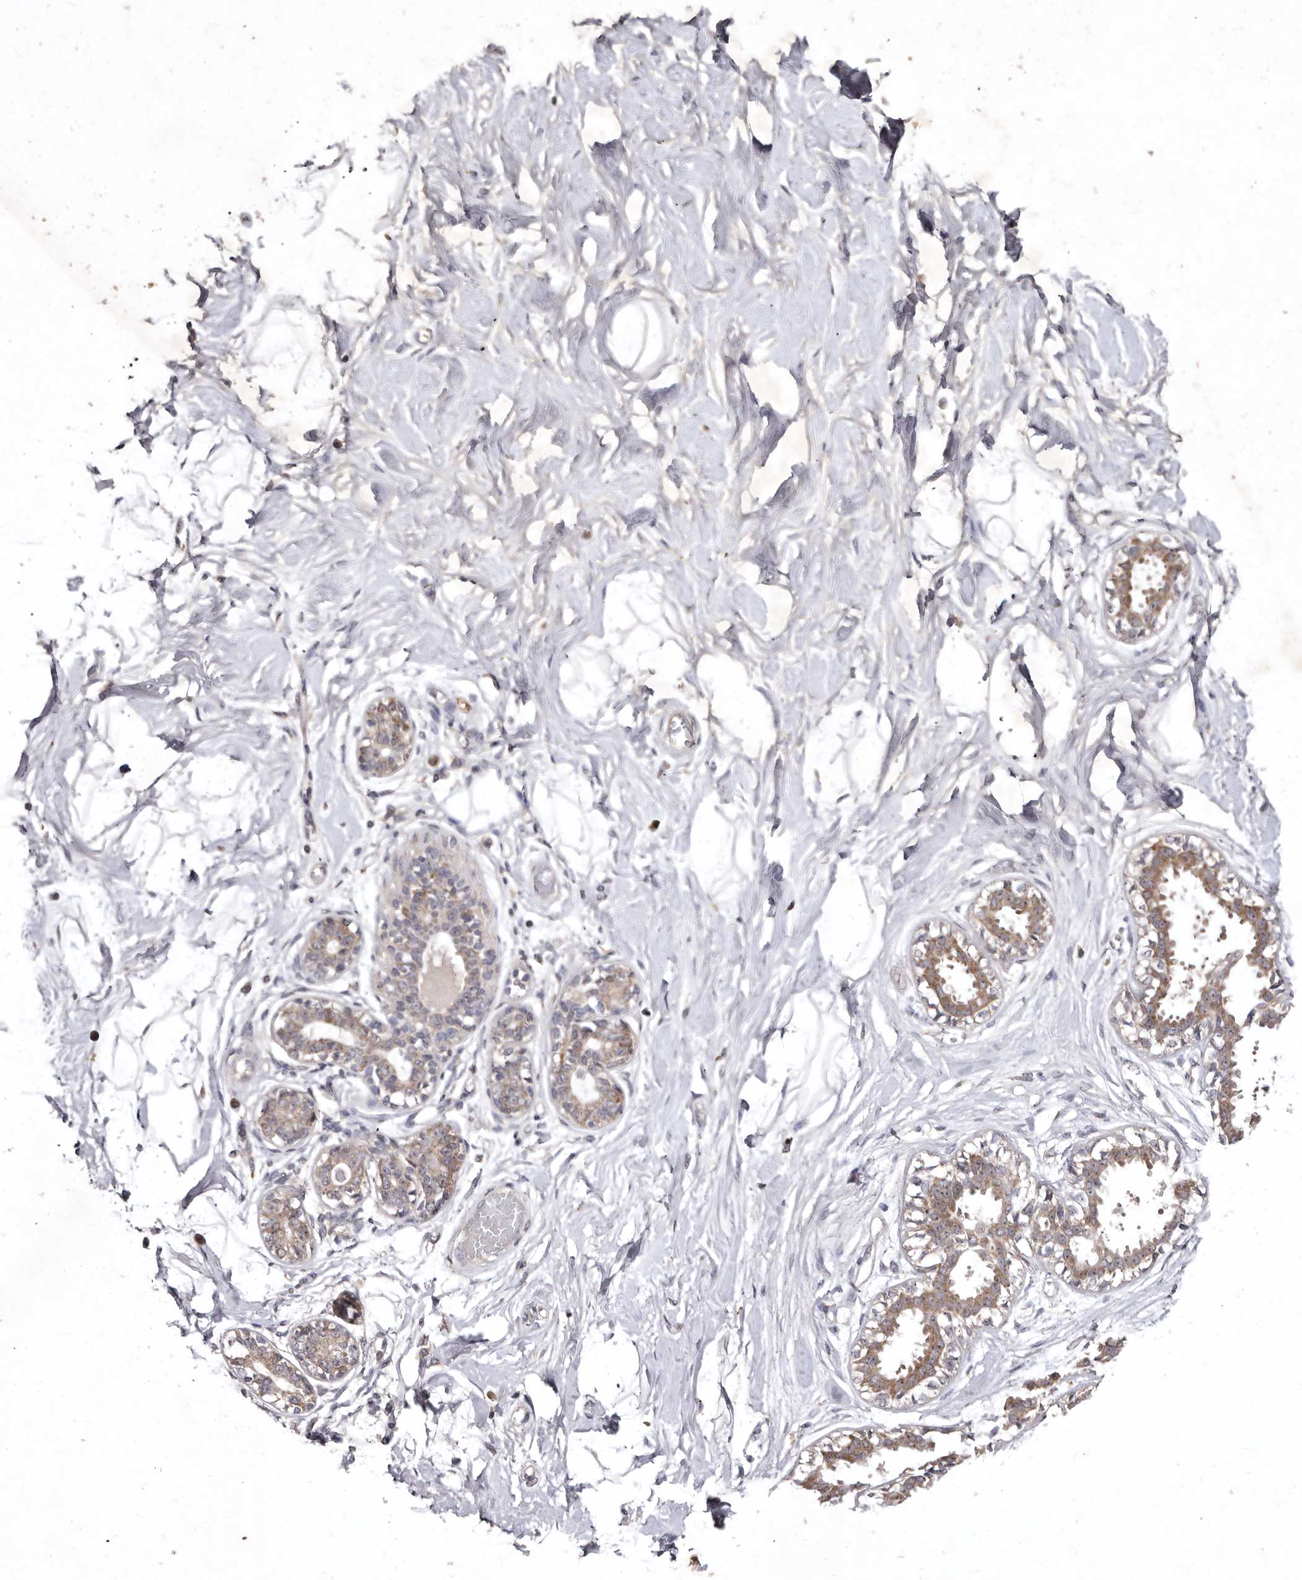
{"staining": {"intensity": "negative", "quantity": "none", "location": "none"}, "tissue": "breast", "cell_type": "Adipocytes", "image_type": "normal", "snomed": [{"axis": "morphology", "description": "Normal tissue, NOS"}, {"axis": "topography", "description": "Breast"}], "caption": "Adipocytes show no significant positivity in benign breast. (Brightfield microscopy of DAB IHC at high magnification).", "gene": "FLAD1", "patient": {"sex": "female", "age": 45}}